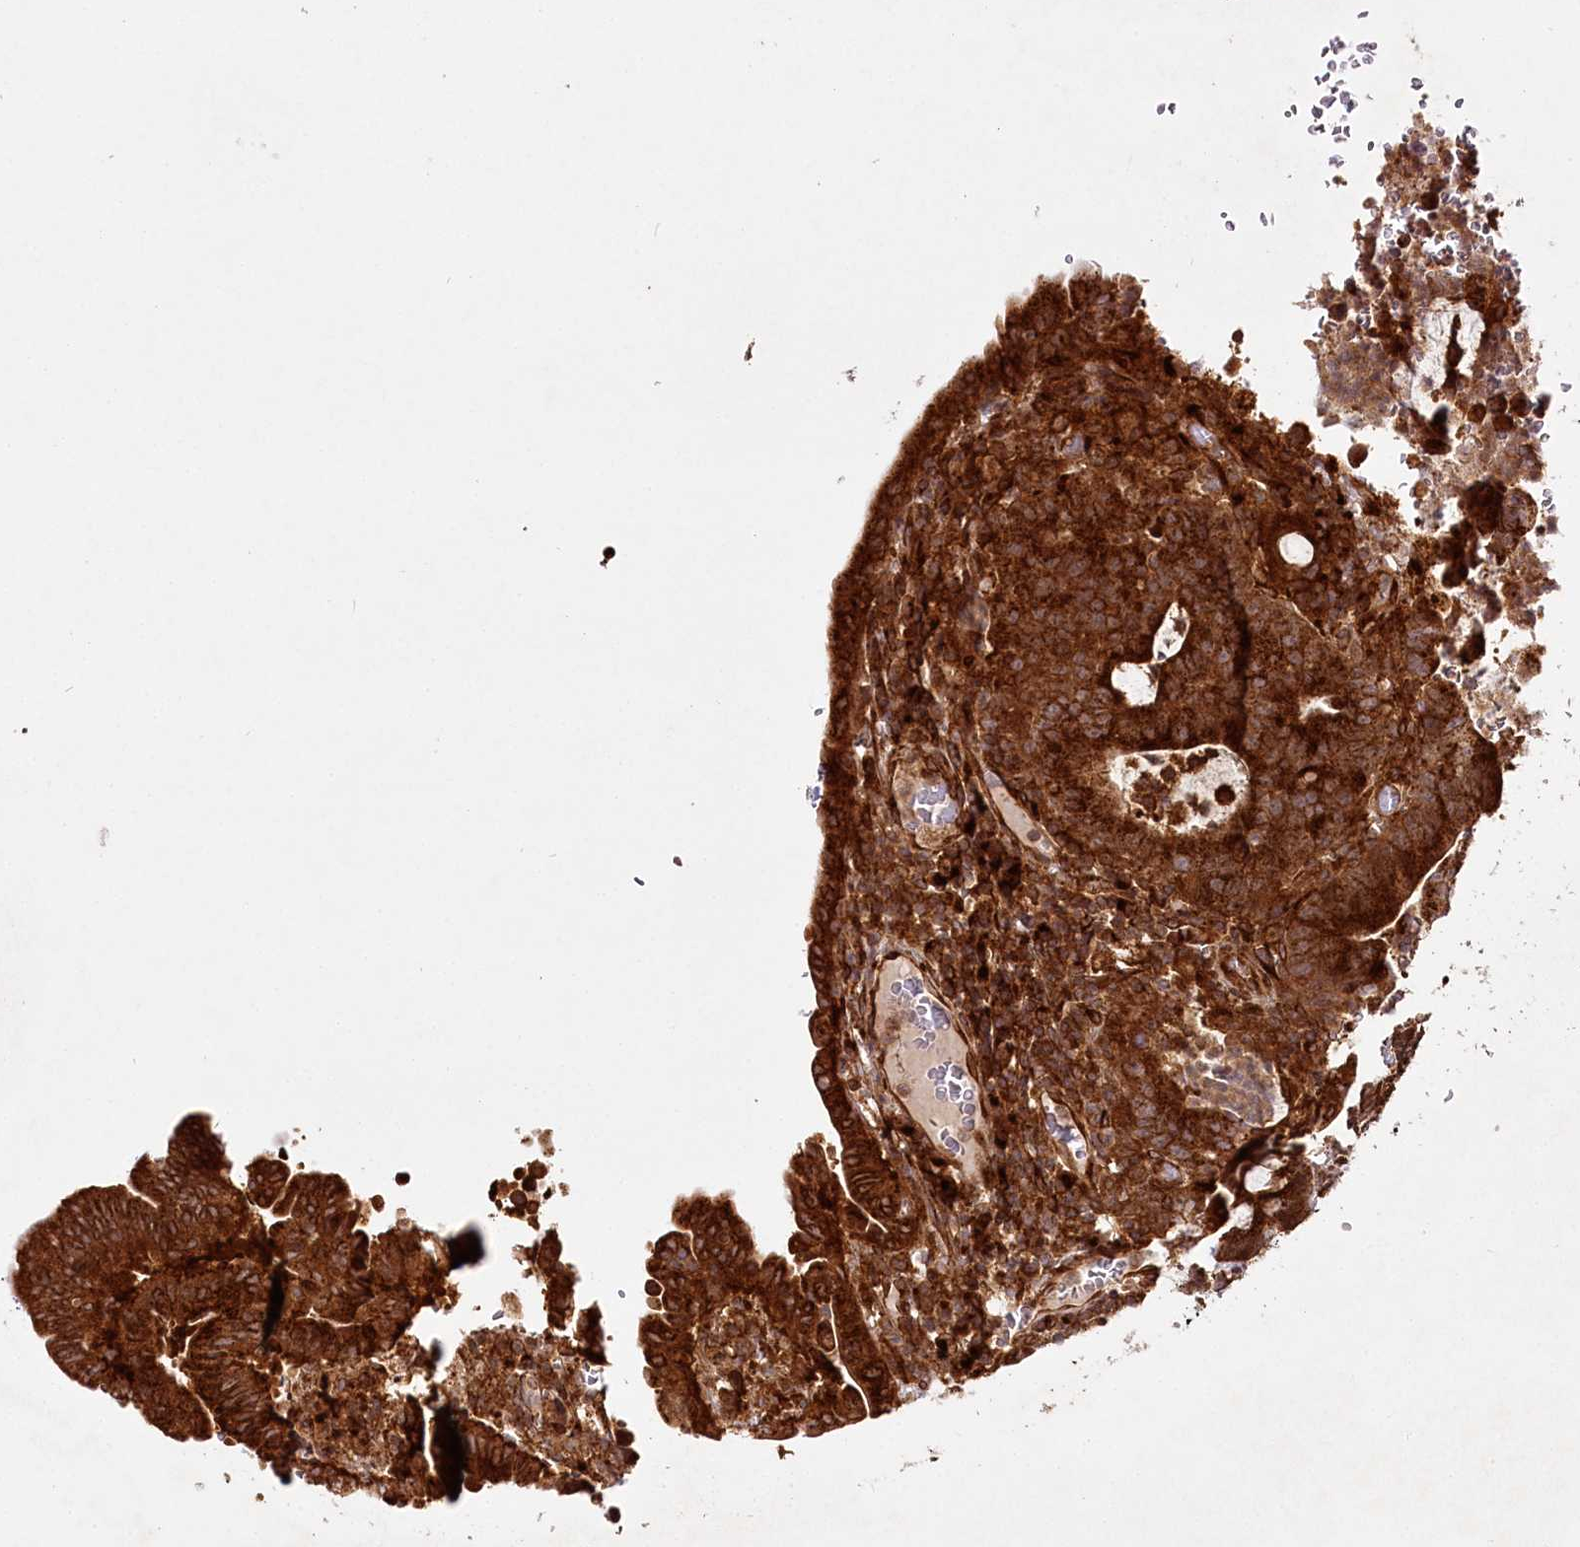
{"staining": {"intensity": "strong", "quantity": ">75%", "location": "cytoplasmic/membranous"}, "tissue": "colorectal cancer", "cell_type": "Tumor cells", "image_type": "cancer", "snomed": [{"axis": "morphology", "description": "Normal tissue, NOS"}, {"axis": "morphology", "description": "Adenocarcinoma, NOS"}, {"axis": "topography", "description": "Colon"}], "caption": "Colorectal cancer (adenocarcinoma) tissue reveals strong cytoplasmic/membranous positivity in approximately >75% of tumor cells, visualized by immunohistochemistry. Ihc stains the protein in brown and the nuclei are stained blue.", "gene": "COPG1", "patient": {"sex": "female", "age": 75}}